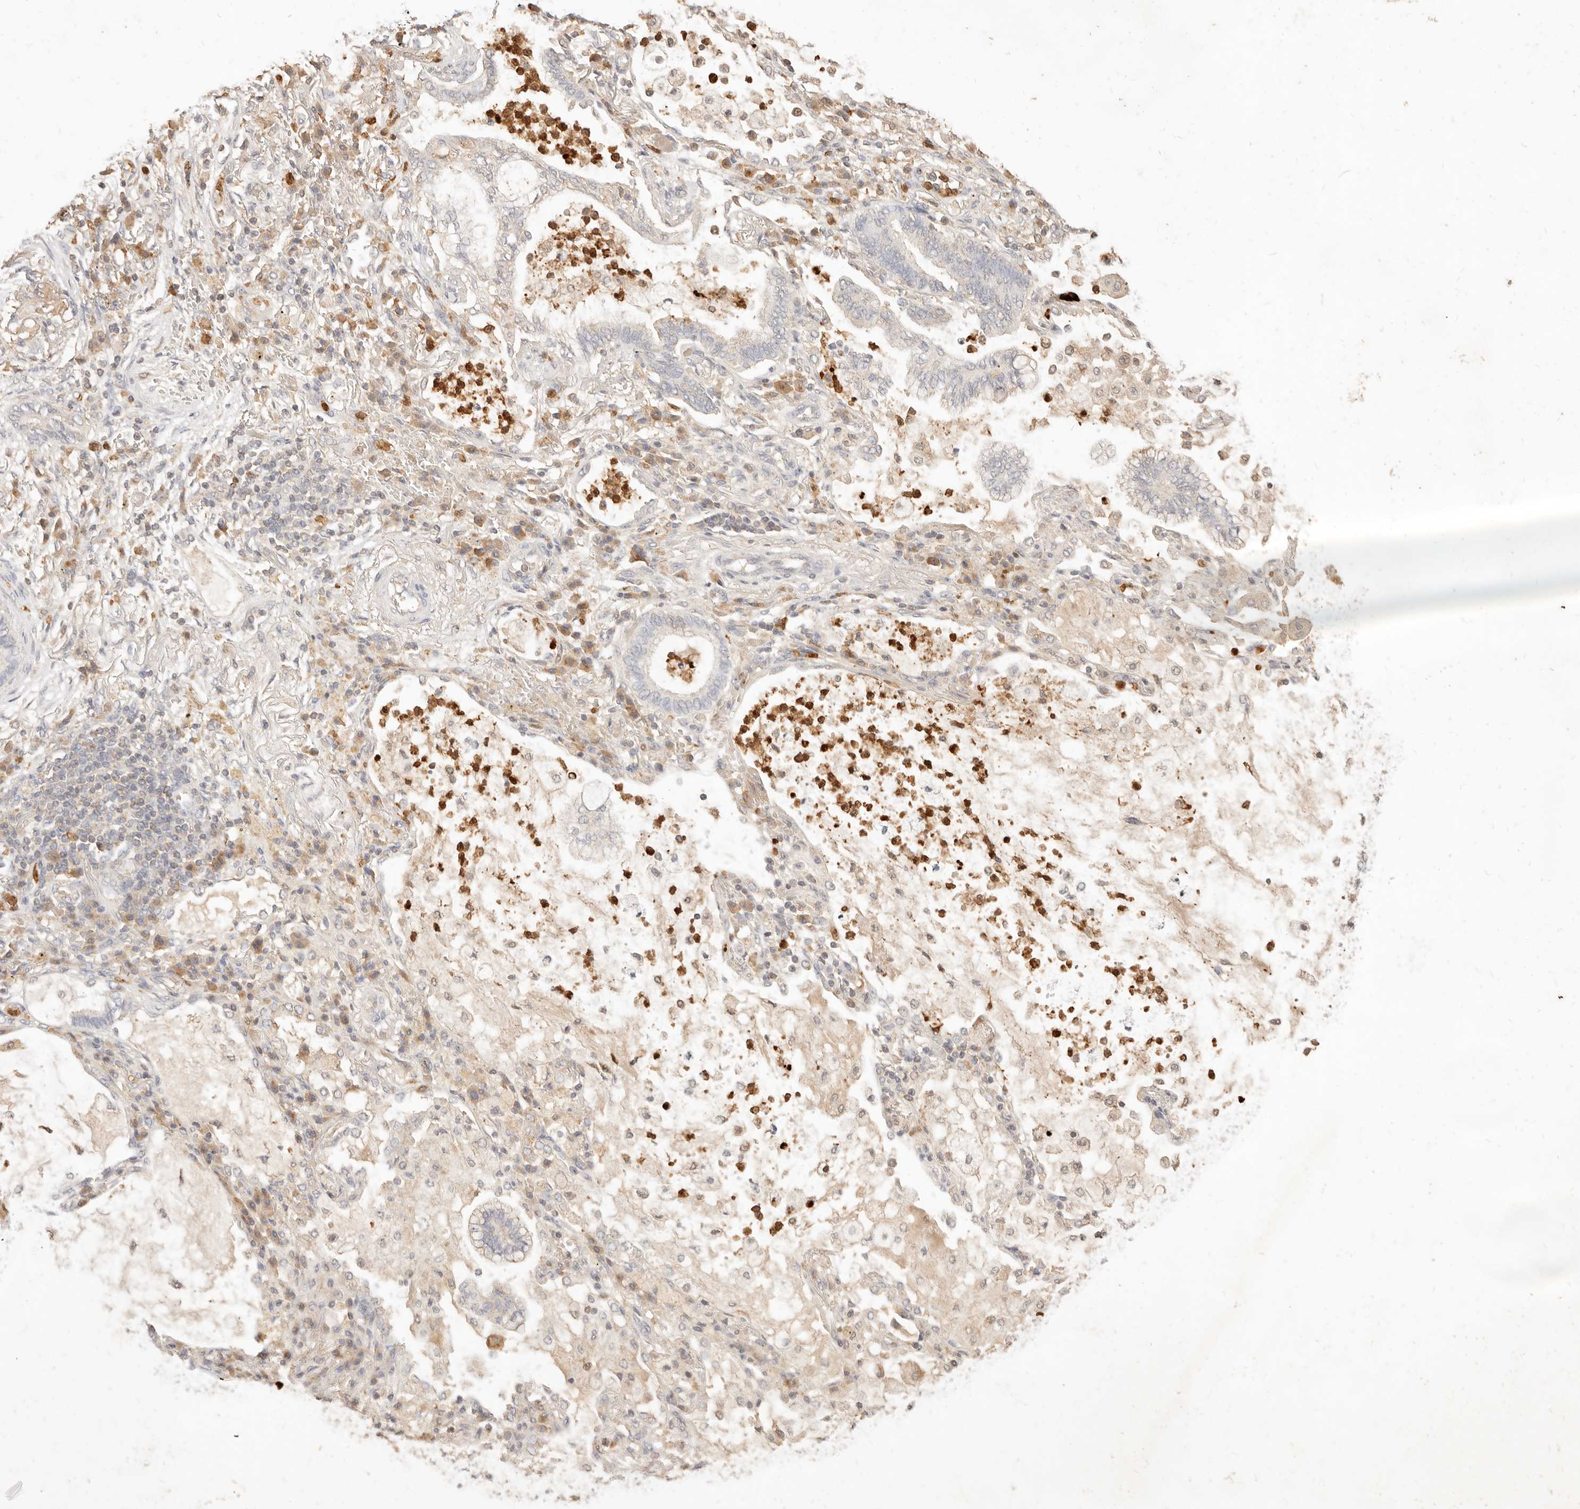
{"staining": {"intensity": "negative", "quantity": "none", "location": "none"}, "tissue": "lung cancer", "cell_type": "Tumor cells", "image_type": "cancer", "snomed": [{"axis": "morphology", "description": "Adenocarcinoma, NOS"}, {"axis": "topography", "description": "Lung"}], "caption": "Lung cancer (adenocarcinoma) stained for a protein using IHC reveals no expression tumor cells.", "gene": "TMTC2", "patient": {"sex": "female", "age": 70}}